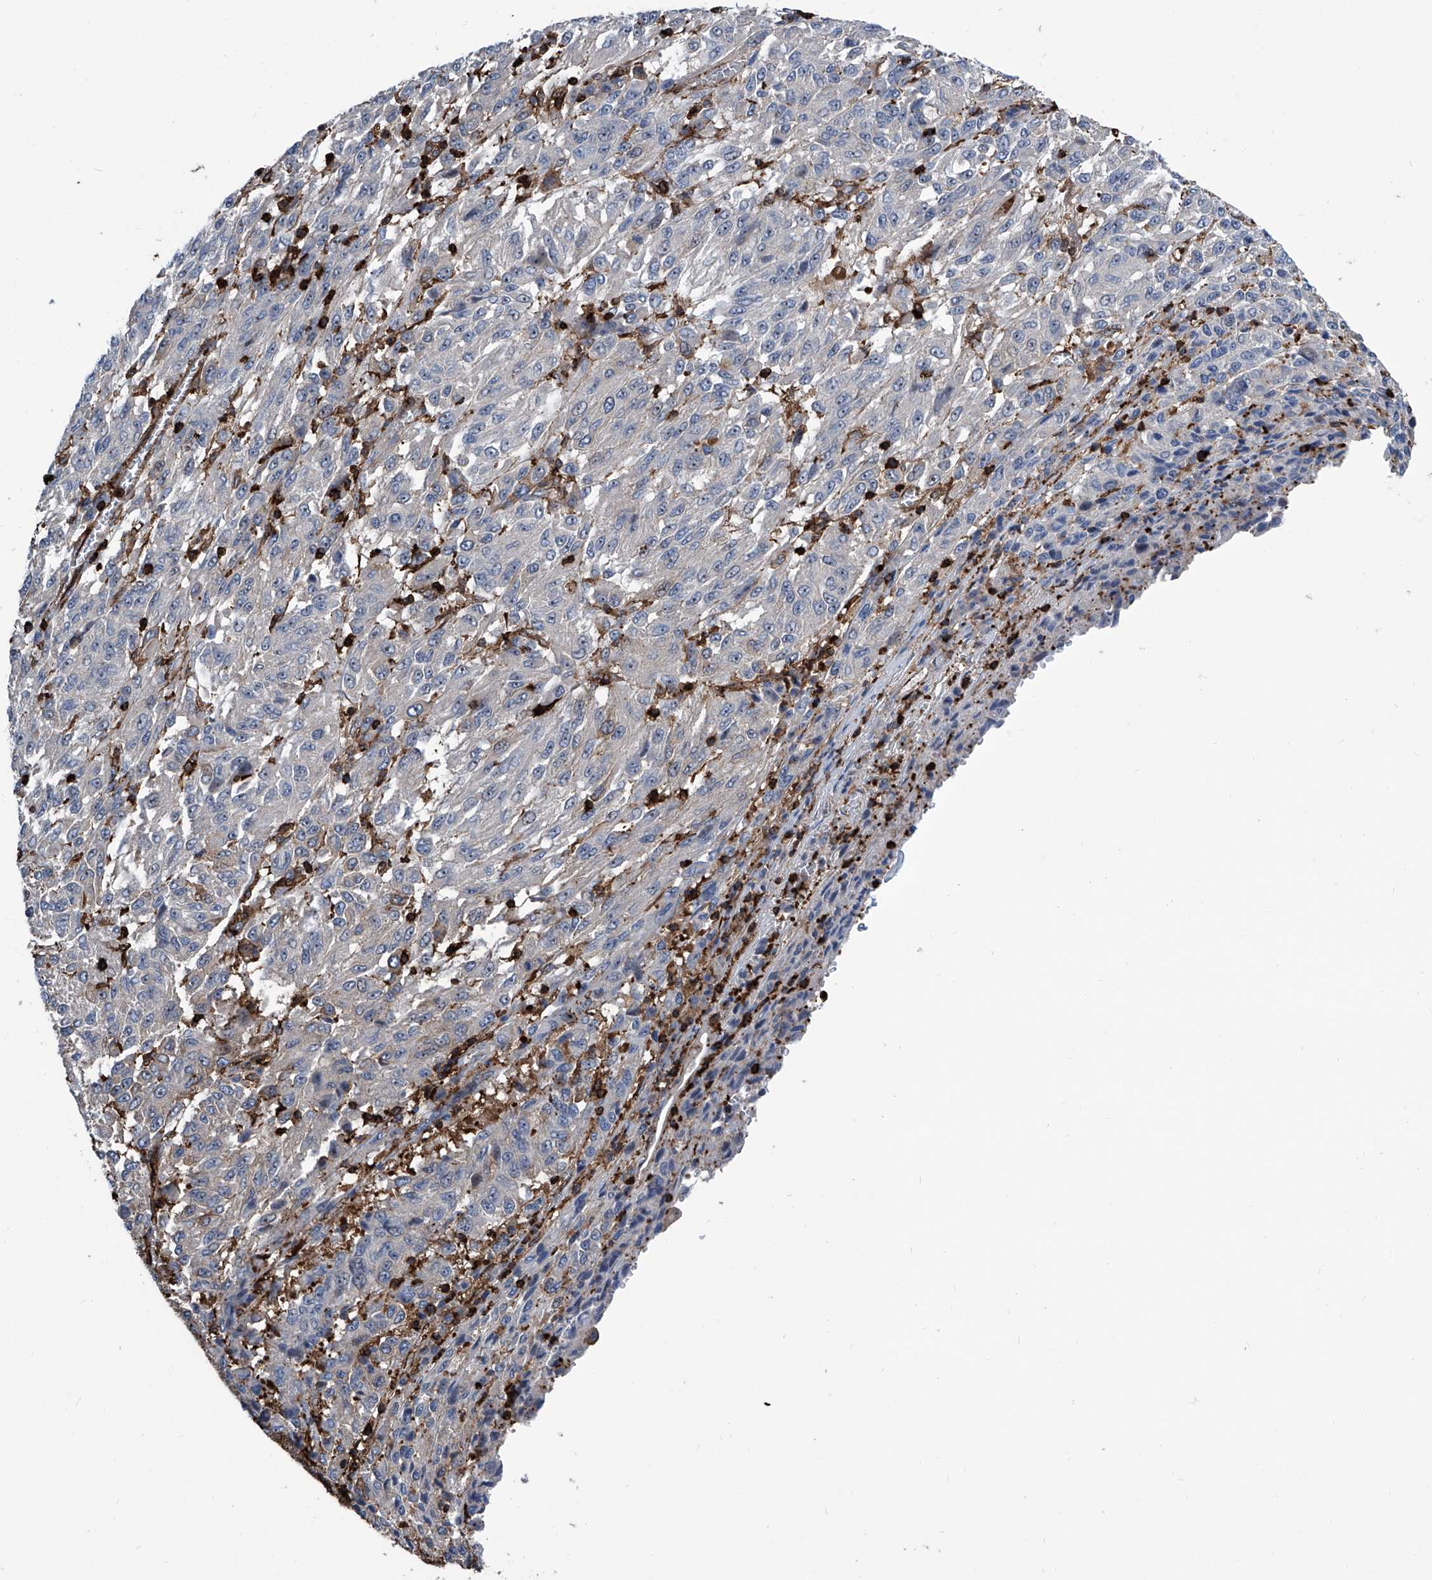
{"staining": {"intensity": "negative", "quantity": "none", "location": "none"}, "tissue": "melanoma", "cell_type": "Tumor cells", "image_type": "cancer", "snomed": [{"axis": "morphology", "description": "Malignant melanoma, Metastatic site"}, {"axis": "topography", "description": "Lung"}], "caption": "High magnification brightfield microscopy of malignant melanoma (metastatic site) stained with DAB (3,3'-diaminobenzidine) (brown) and counterstained with hematoxylin (blue): tumor cells show no significant staining.", "gene": "ZNF484", "patient": {"sex": "male", "age": 64}}